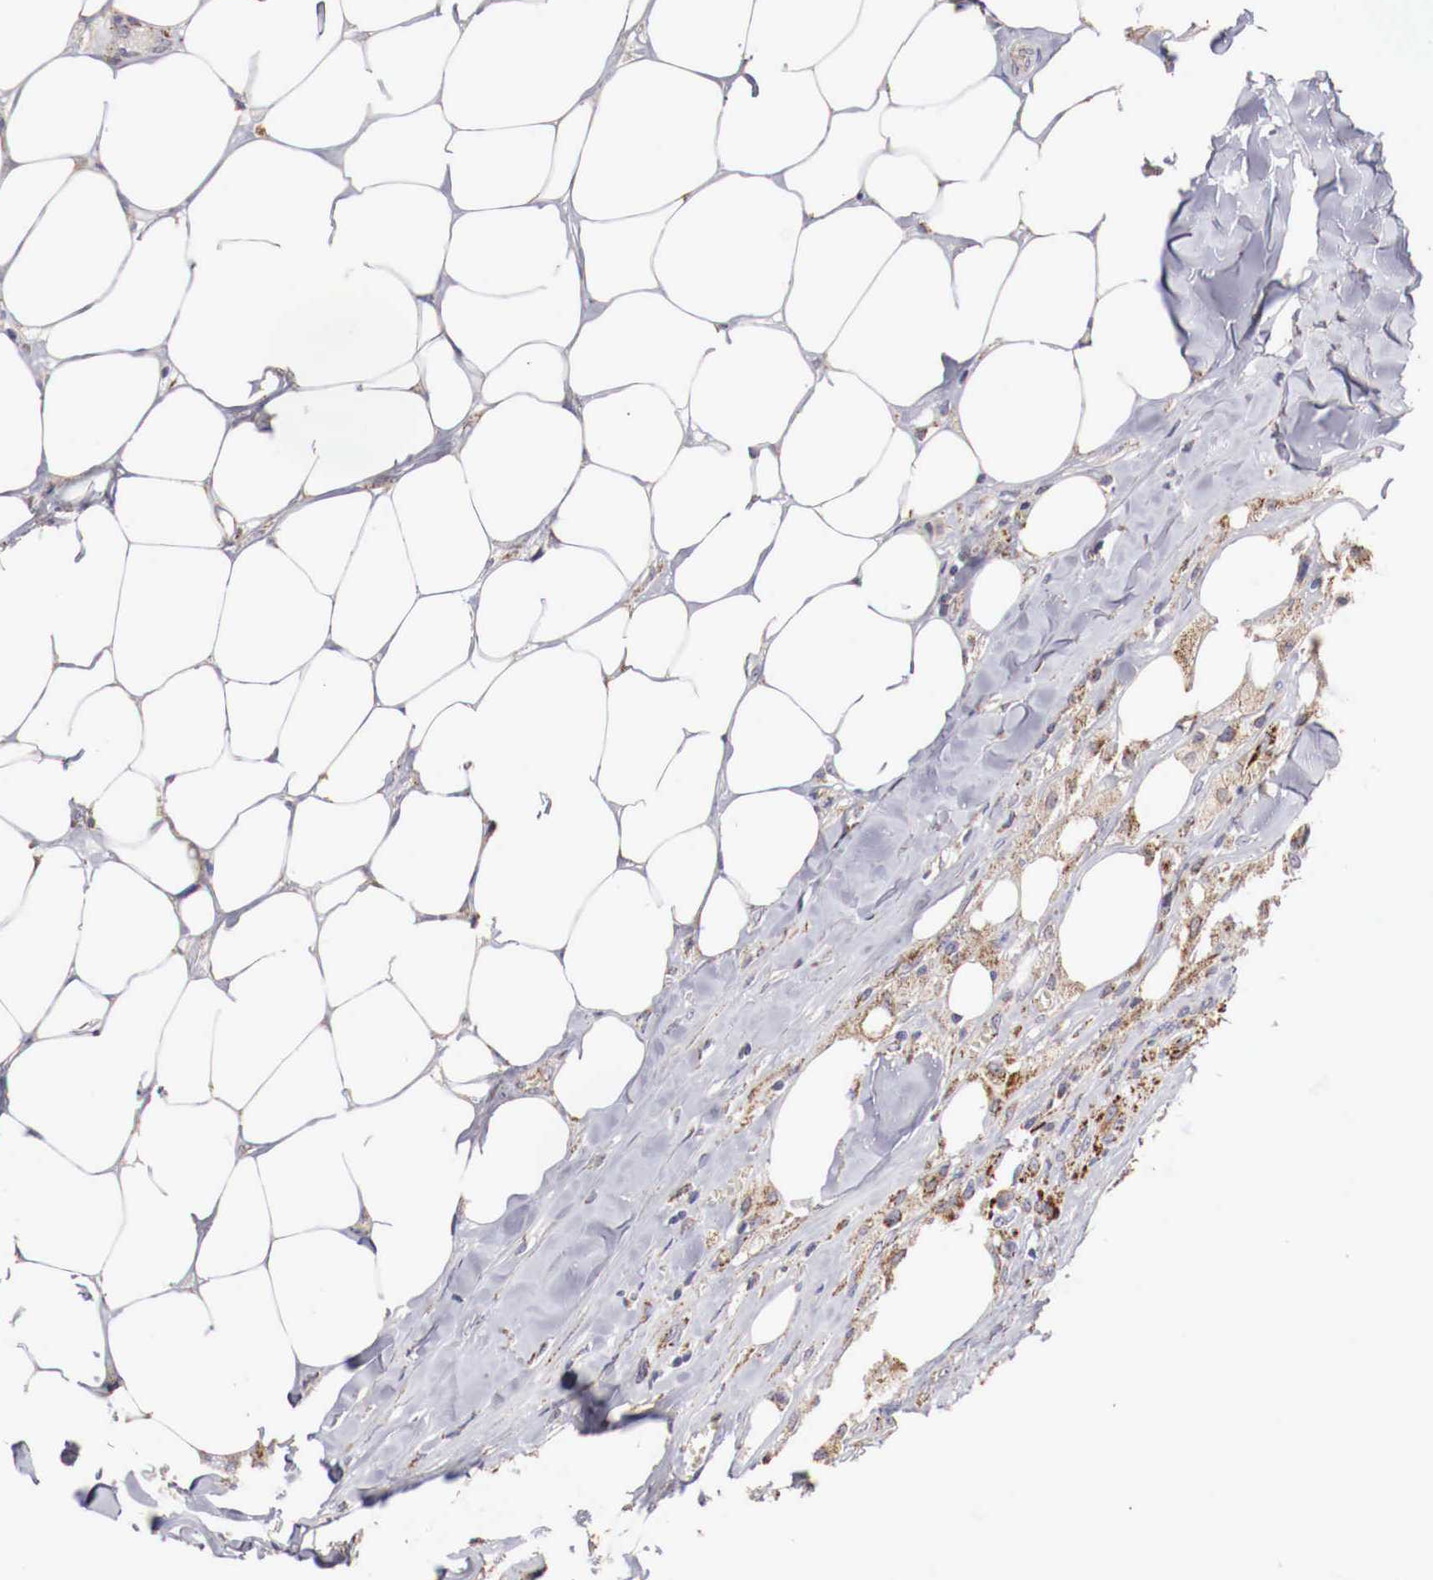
{"staining": {"intensity": "moderate", "quantity": ">75%", "location": "cytoplasmic/membranous"}, "tissue": "breast cancer", "cell_type": "Tumor cells", "image_type": "cancer", "snomed": [{"axis": "morphology", "description": "Neoplasm, malignant, NOS"}, {"axis": "topography", "description": "Breast"}], "caption": "IHC of breast cancer (malignant neoplasm) reveals medium levels of moderate cytoplasmic/membranous positivity in about >75% of tumor cells.", "gene": "XPNPEP3", "patient": {"sex": "female", "age": 50}}